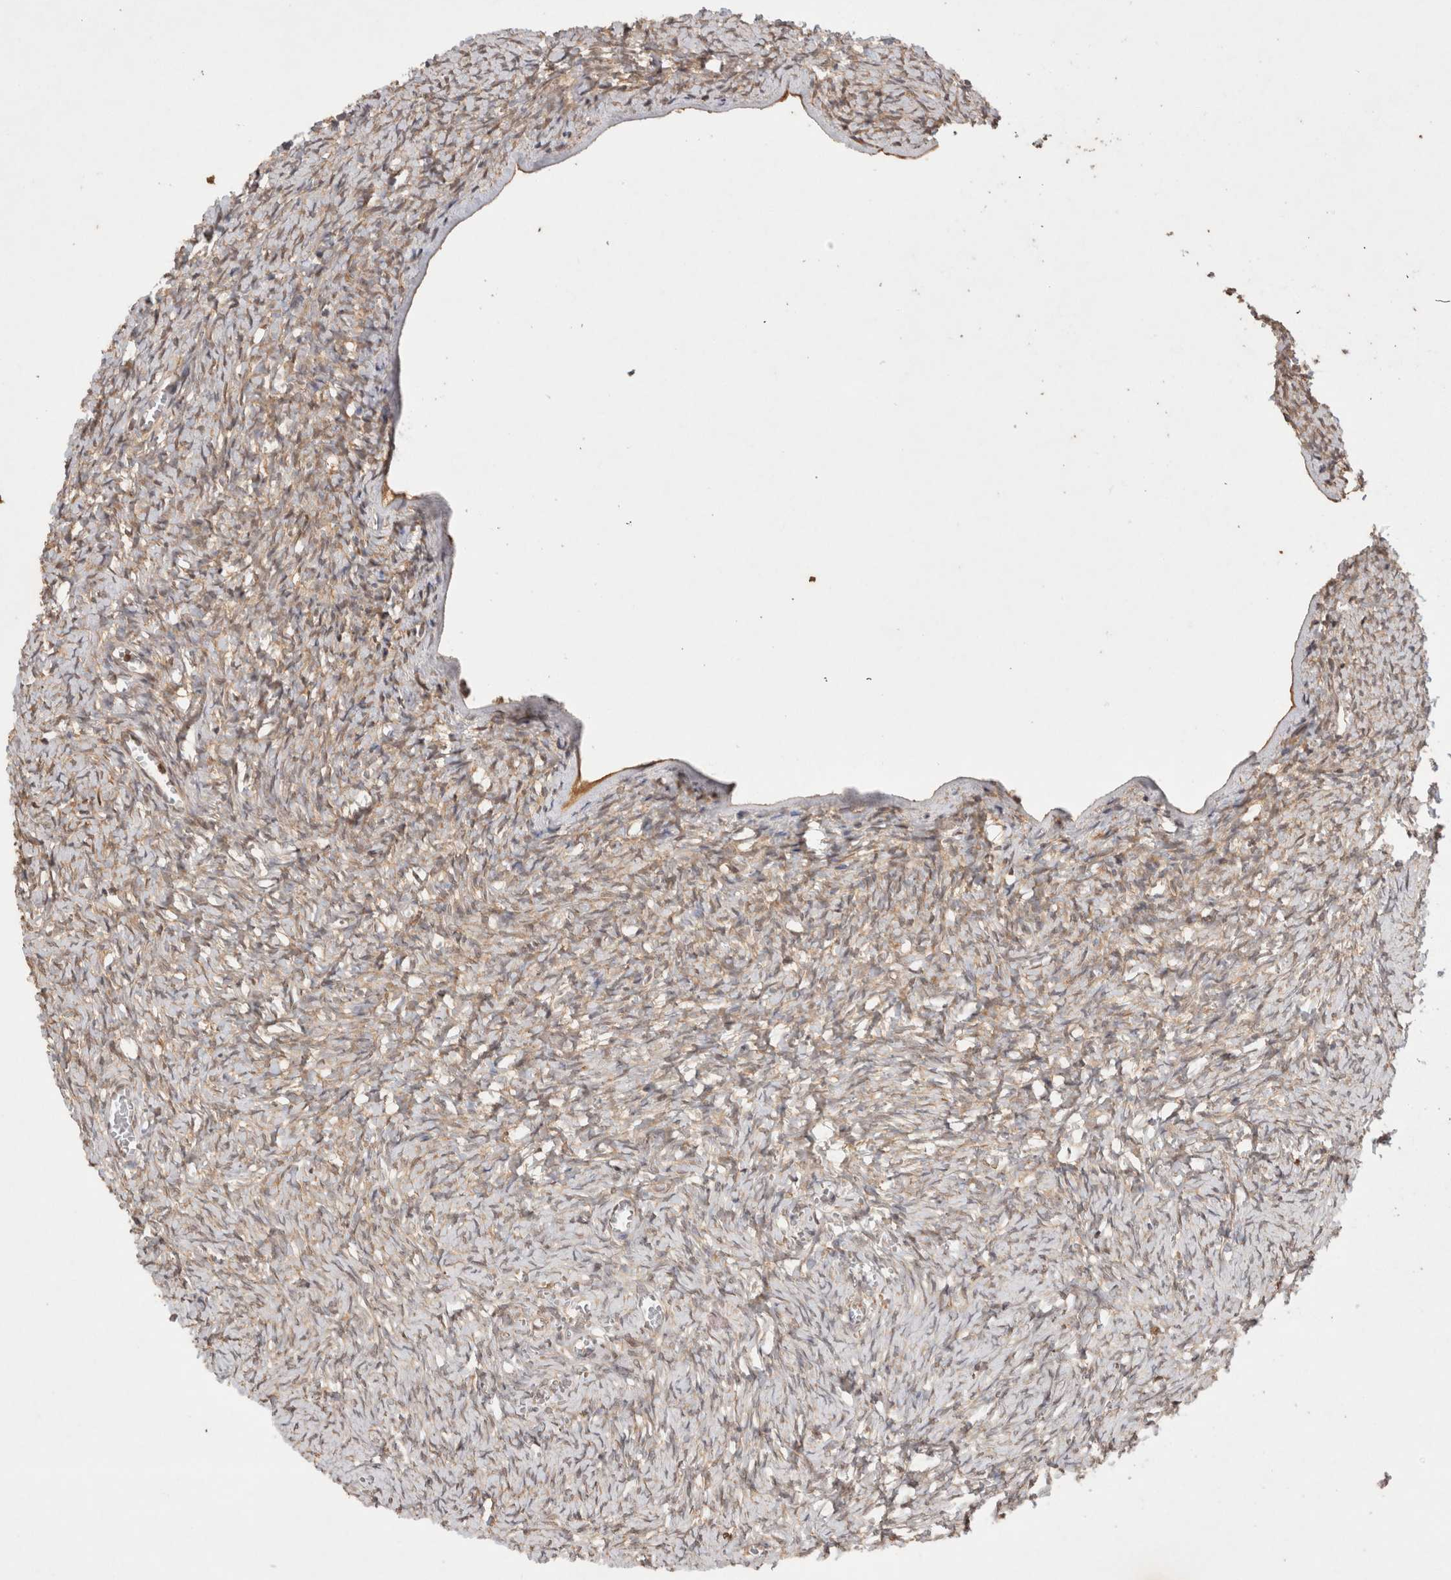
{"staining": {"intensity": "moderate", "quantity": ">75%", "location": "cytoplasmic/membranous"}, "tissue": "ovary", "cell_type": "Follicle cells", "image_type": "normal", "snomed": [{"axis": "morphology", "description": "Normal tissue, NOS"}, {"axis": "topography", "description": "Ovary"}], "caption": "This photomicrograph displays benign ovary stained with immunohistochemistry to label a protein in brown. The cytoplasmic/membranous of follicle cells show moderate positivity for the protein. Nuclei are counter-stained blue.", "gene": "PRMT3", "patient": {"sex": "female", "age": 27}}